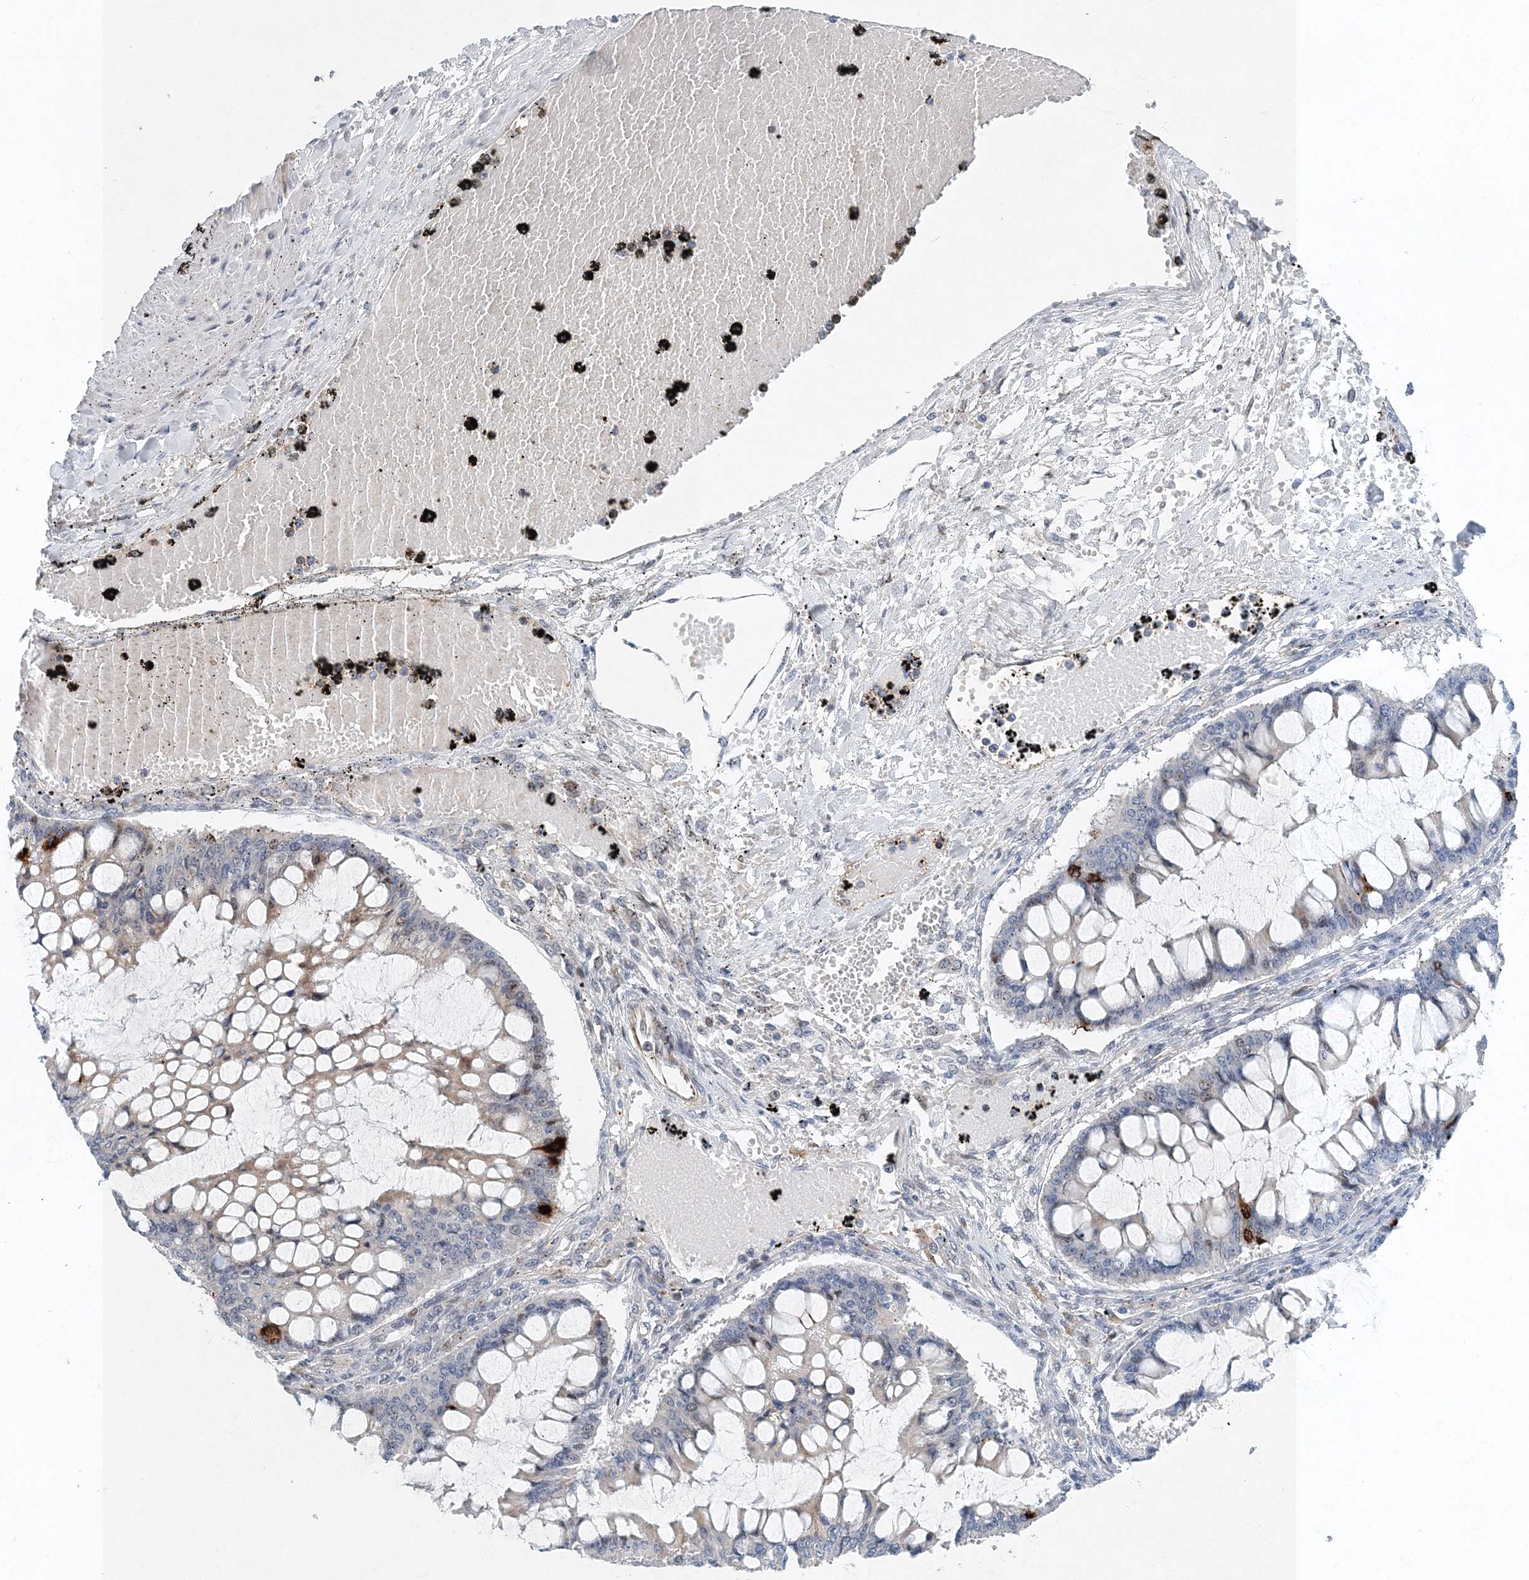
{"staining": {"intensity": "strong", "quantity": "<25%", "location": "cytoplasmic/membranous"}, "tissue": "ovarian cancer", "cell_type": "Tumor cells", "image_type": "cancer", "snomed": [{"axis": "morphology", "description": "Cystadenocarcinoma, mucinous, NOS"}, {"axis": "topography", "description": "Ovary"}], "caption": "An IHC photomicrograph of tumor tissue is shown. Protein staining in brown highlights strong cytoplasmic/membranous positivity in ovarian mucinous cystadenocarcinoma within tumor cells.", "gene": "UIMC1", "patient": {"sex": "female", "age": 73}}